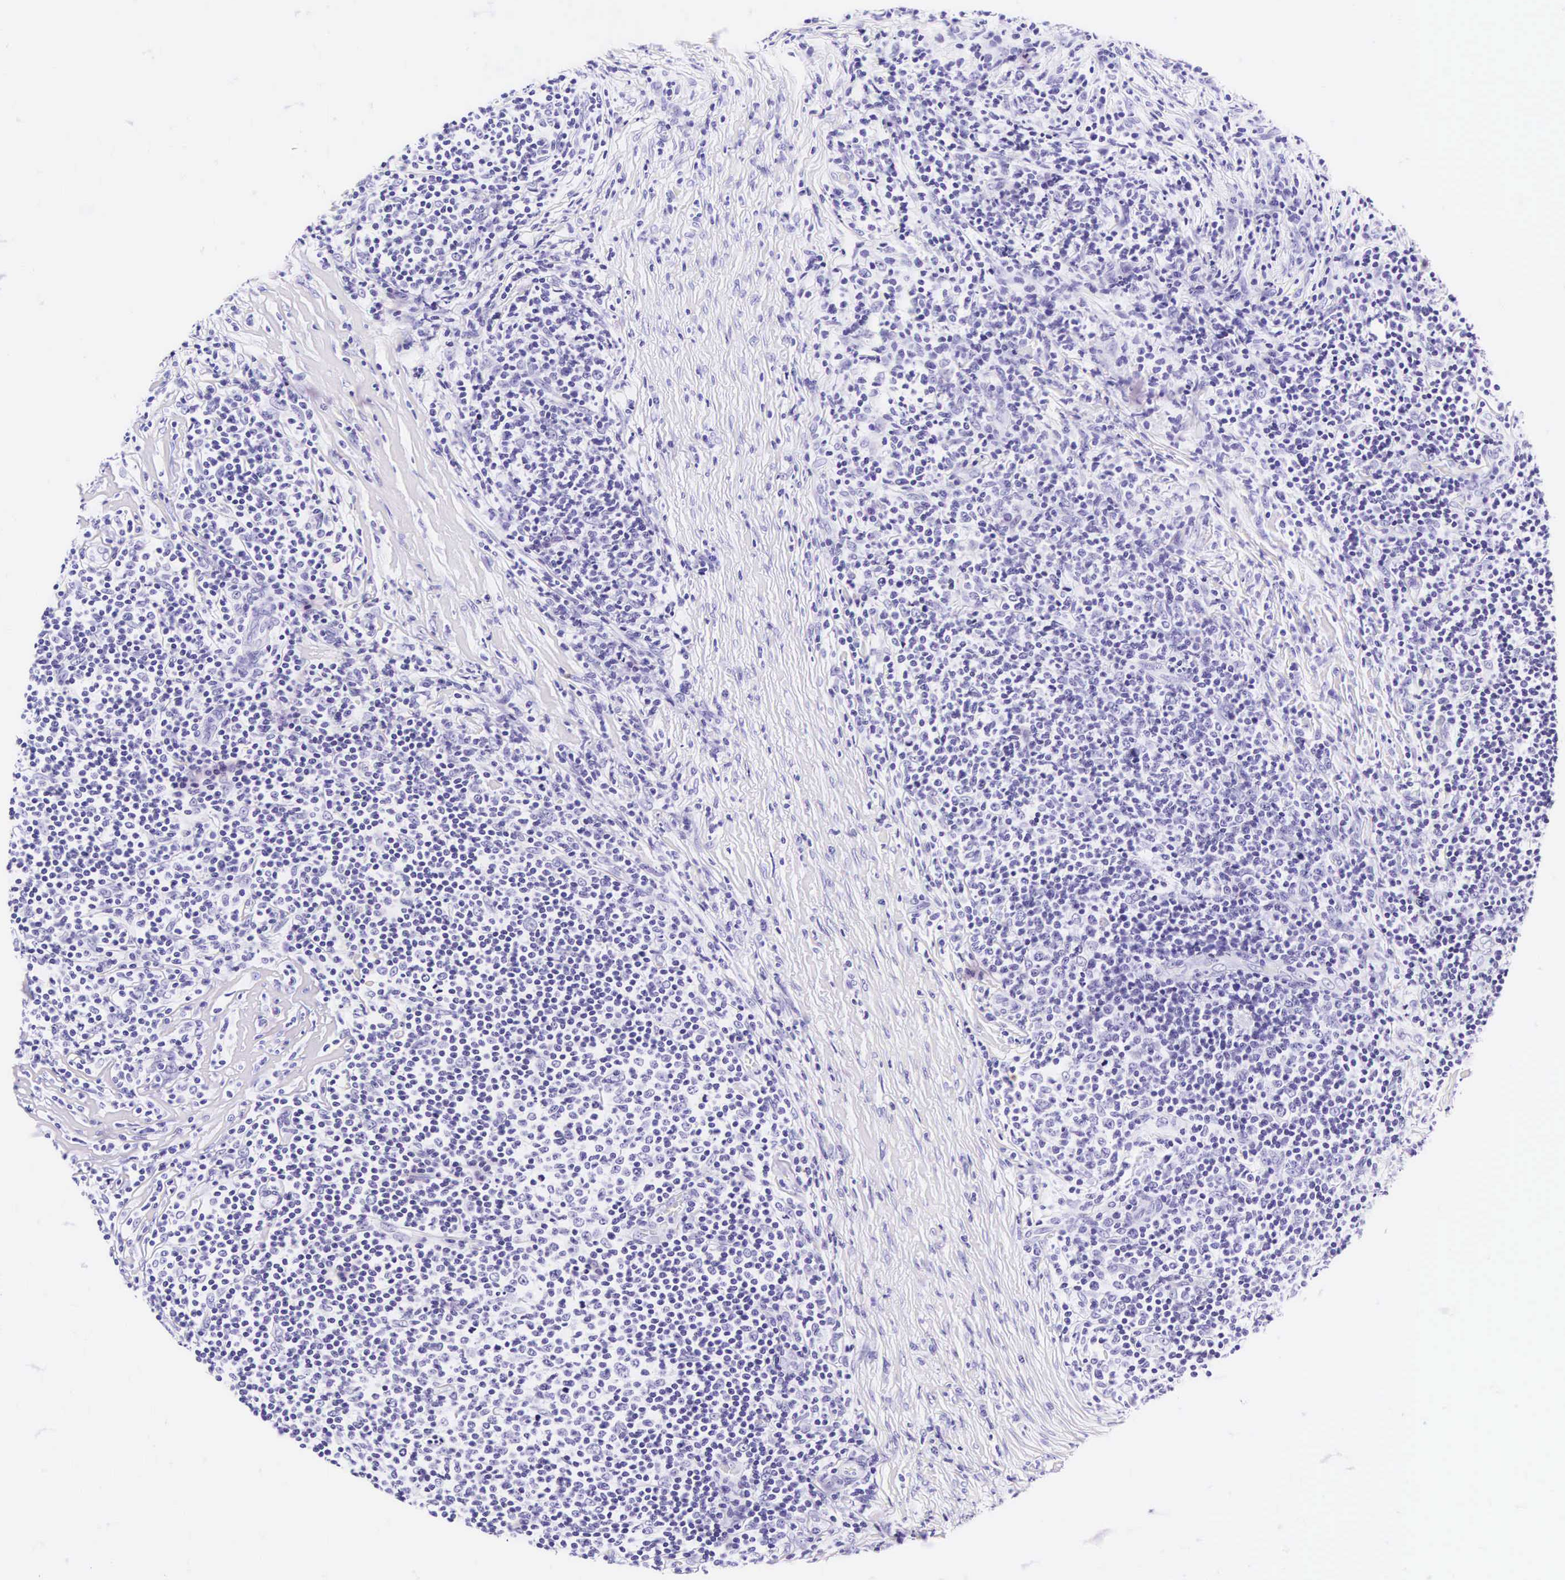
{"staining": {"intensity": "negative", "quantity": "none", "location": "none"}, "tissue": "lymphoma", "cell_type": "Tumor cells", "image_type": "cancer", "snomed": [{"axis": "morphology", "description": "Malignant lymphoma, non-Hodgkin's type, Low grade"}, {"axis": "topography", "description": "Lymph node"}], "caption": "Immunohistochemical staining of lymphoma demonstrates no significant staining in tumor cells.", "gene": "KRT18", "patient": {"sex": "male", "age": 74}}